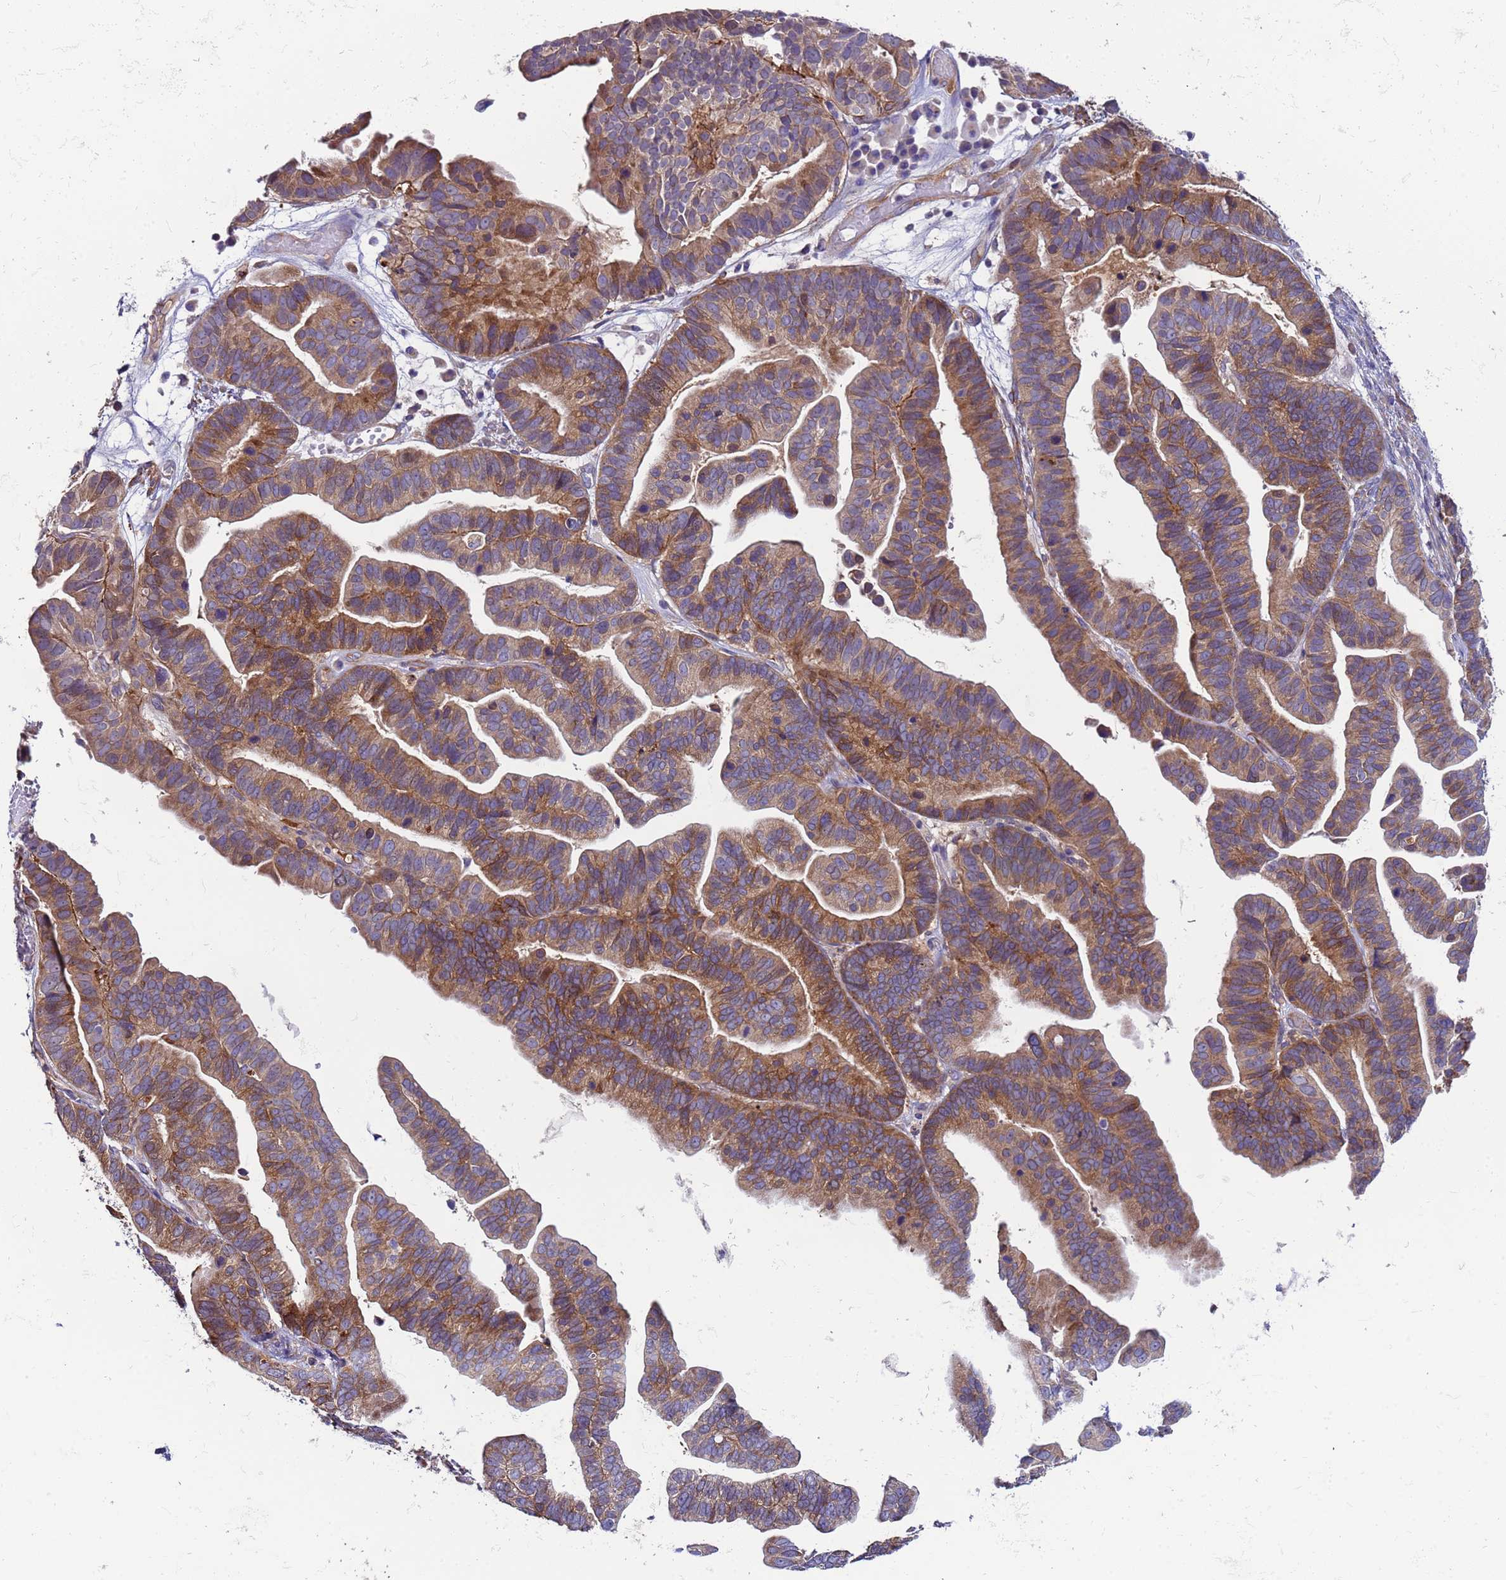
{"staining": {"intensity": "moderate", "quantity": ">75%", "location": "cytoplasmic/membranous"}, "tissue": "ovarian cancer", "cell_type": "Tumor cells", "image_type": "cancer", "snomed": [{"axis": "morphology", "description": "Cystadenocarcinoma, serous, NOS"}, {"axis": "topography", "description": "Ovary"}], "caption": "About >75% of tumor cells in serous cystadenocarcinoma (ovarian) exhibit moderate cytoplasmic/membranous protein staining as visualized by brown immunohistochemical staining.", "gene": "PAQR7", "patient": {"sex": "female", "age": 56}}